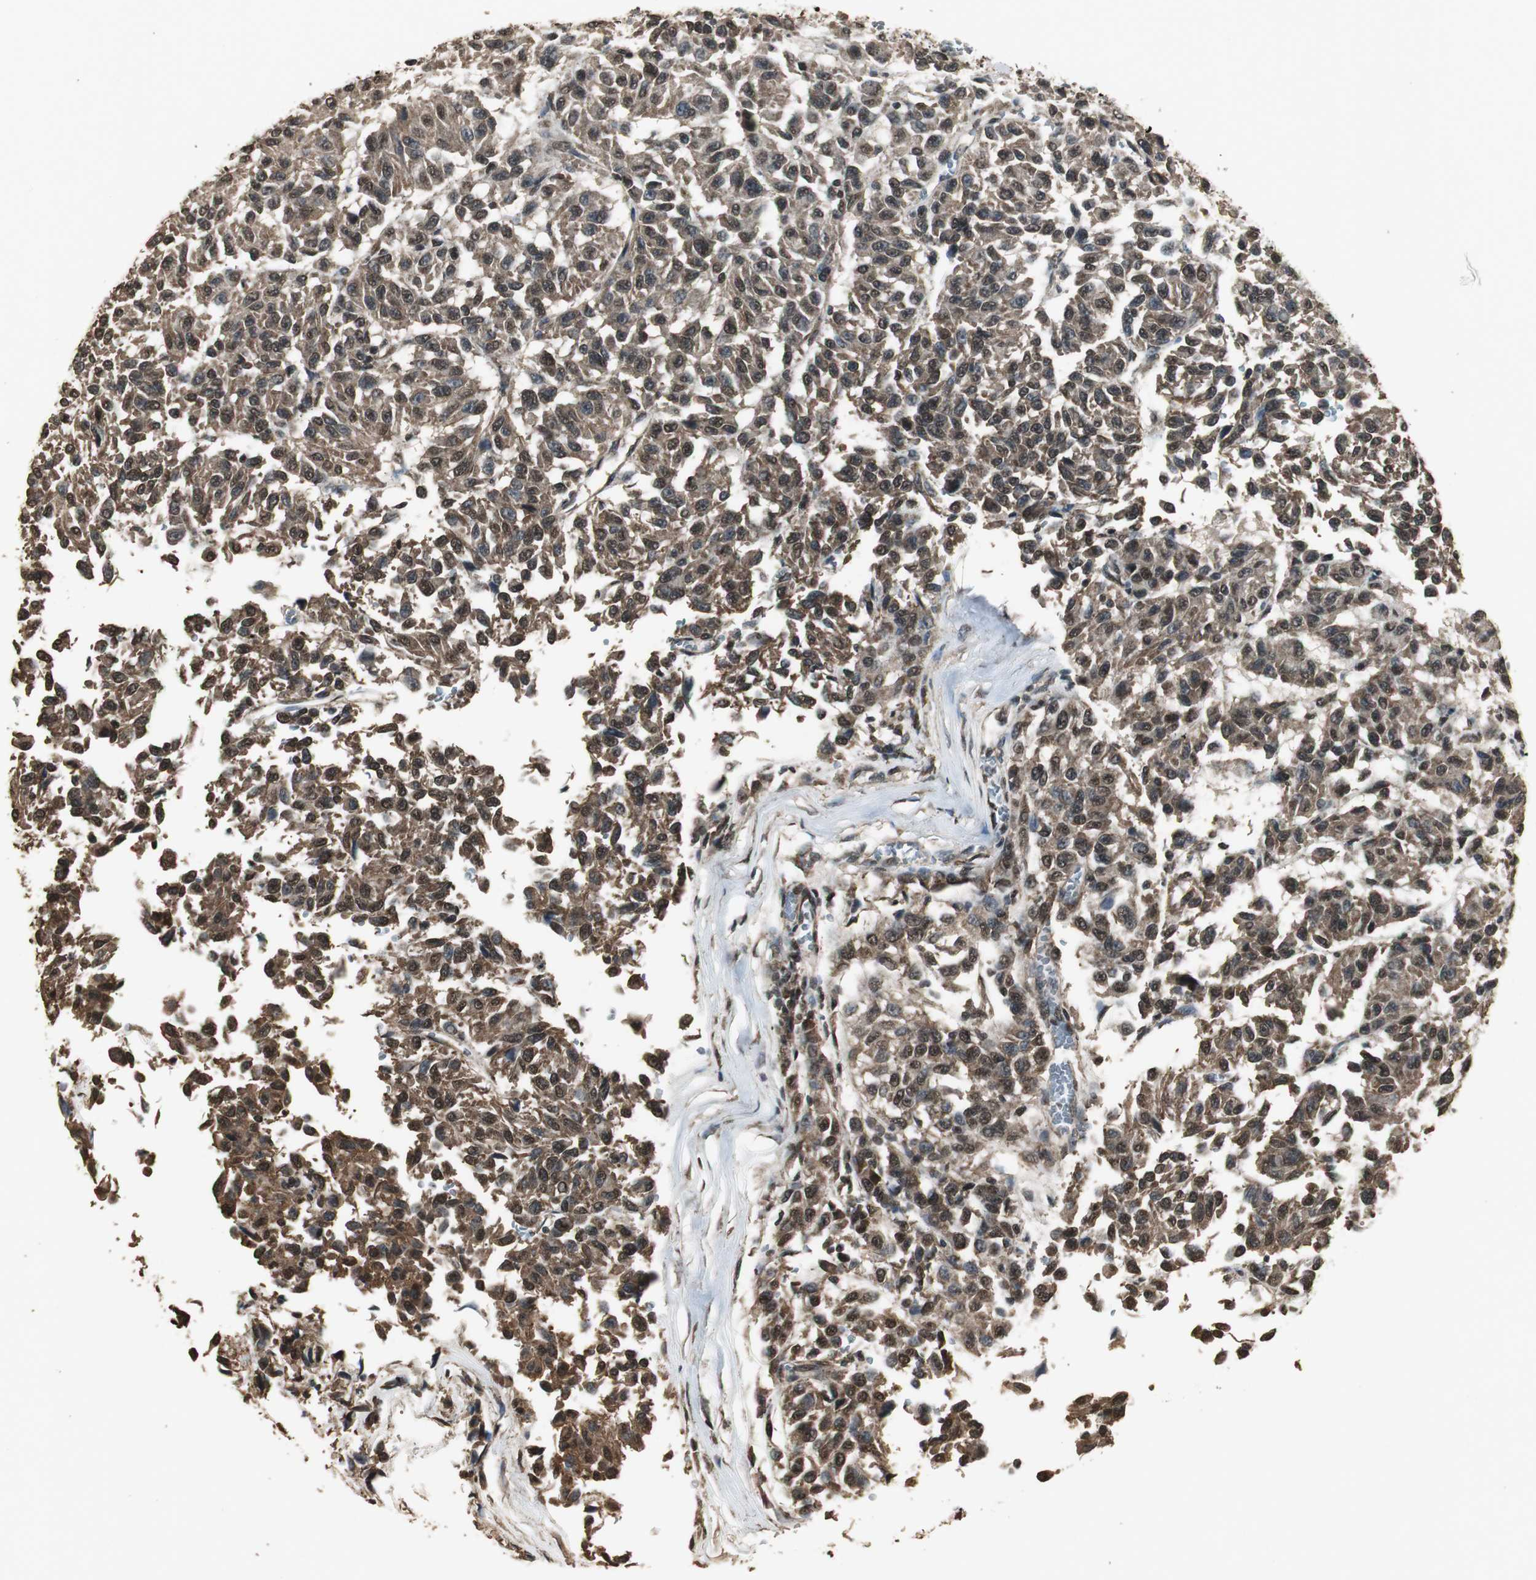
{"staining": {"intensity": "moderate", "quantity": ">75%", "location": "cytoplasmic/membranous,nuclear"}, "tissue": "melanoma", "cell_type": "Tumor cells", "image_type": "cancer", "snomed": [{"axis": "morphology", "description": "Malignant melanoma, Metastatic site"}, {"axis": "topography", "description": "Lung"}], "caption": "High-magnification brightfield microscopy of malignant melanoma (metastatic site) stained with DAB (brown) and counterstained with hematoxylin (blue). tumor cells exhibit moderate cytoplasmic/membranous and nuclear expression is seen in approximately>75% of cells.", "gene": "PPP1R13B", "patient": {"sex": "male", "age": 64}}